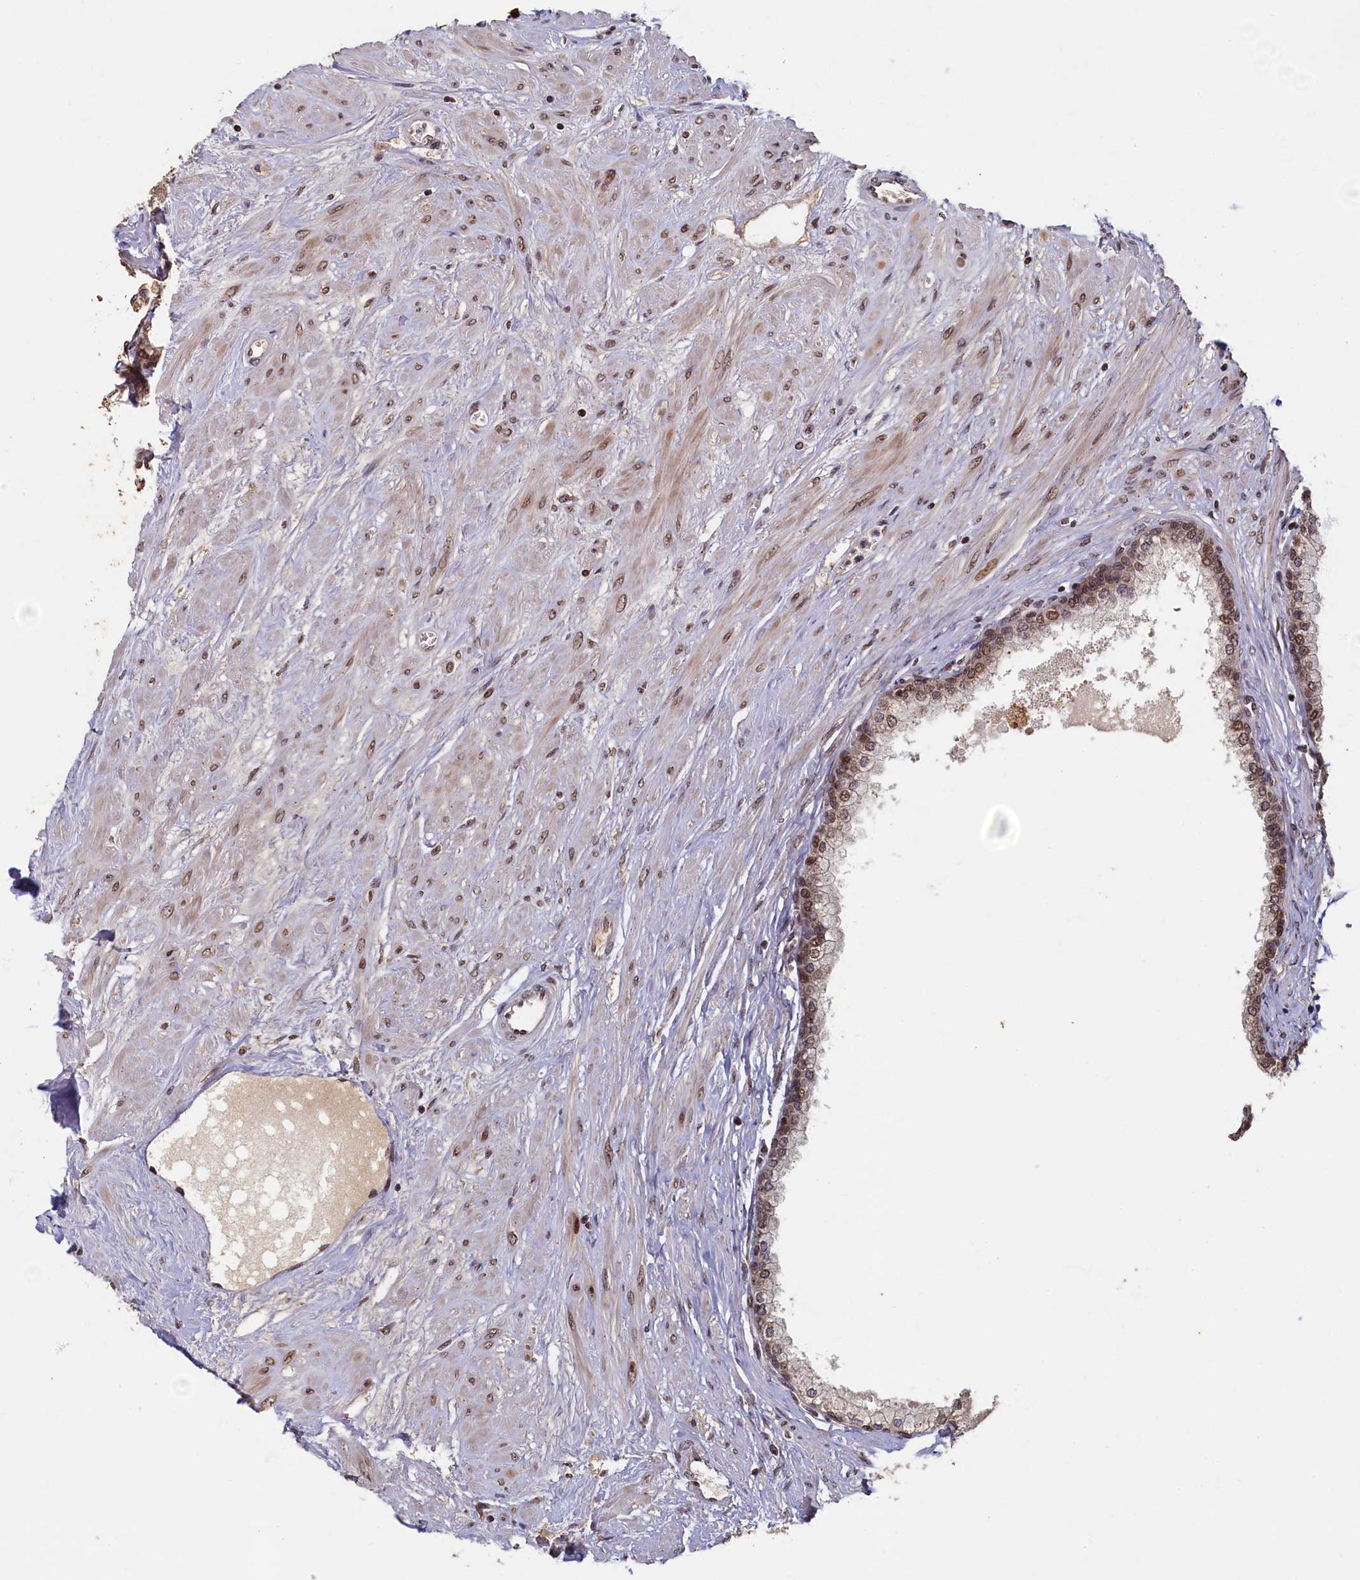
{"staining": {"intensity": "moderate", "quantity": ">75%", "location": "nuclear"}, "tissue": "prostate", "cell_type": "Glandular cells", "image_type": "normal", "snomed": [{"axis": "morphology", "description": "Normal tissue, NOS"}, {"axis": "topography", "description": "Prostate"}], "caption": "Protein expression analysis of benign prostate demonstrates moderate nuclear positivity in approximately >75% of glandular cells.", "gene": "CKAP2L", "patient": {"sex": "male", "age": 60}}